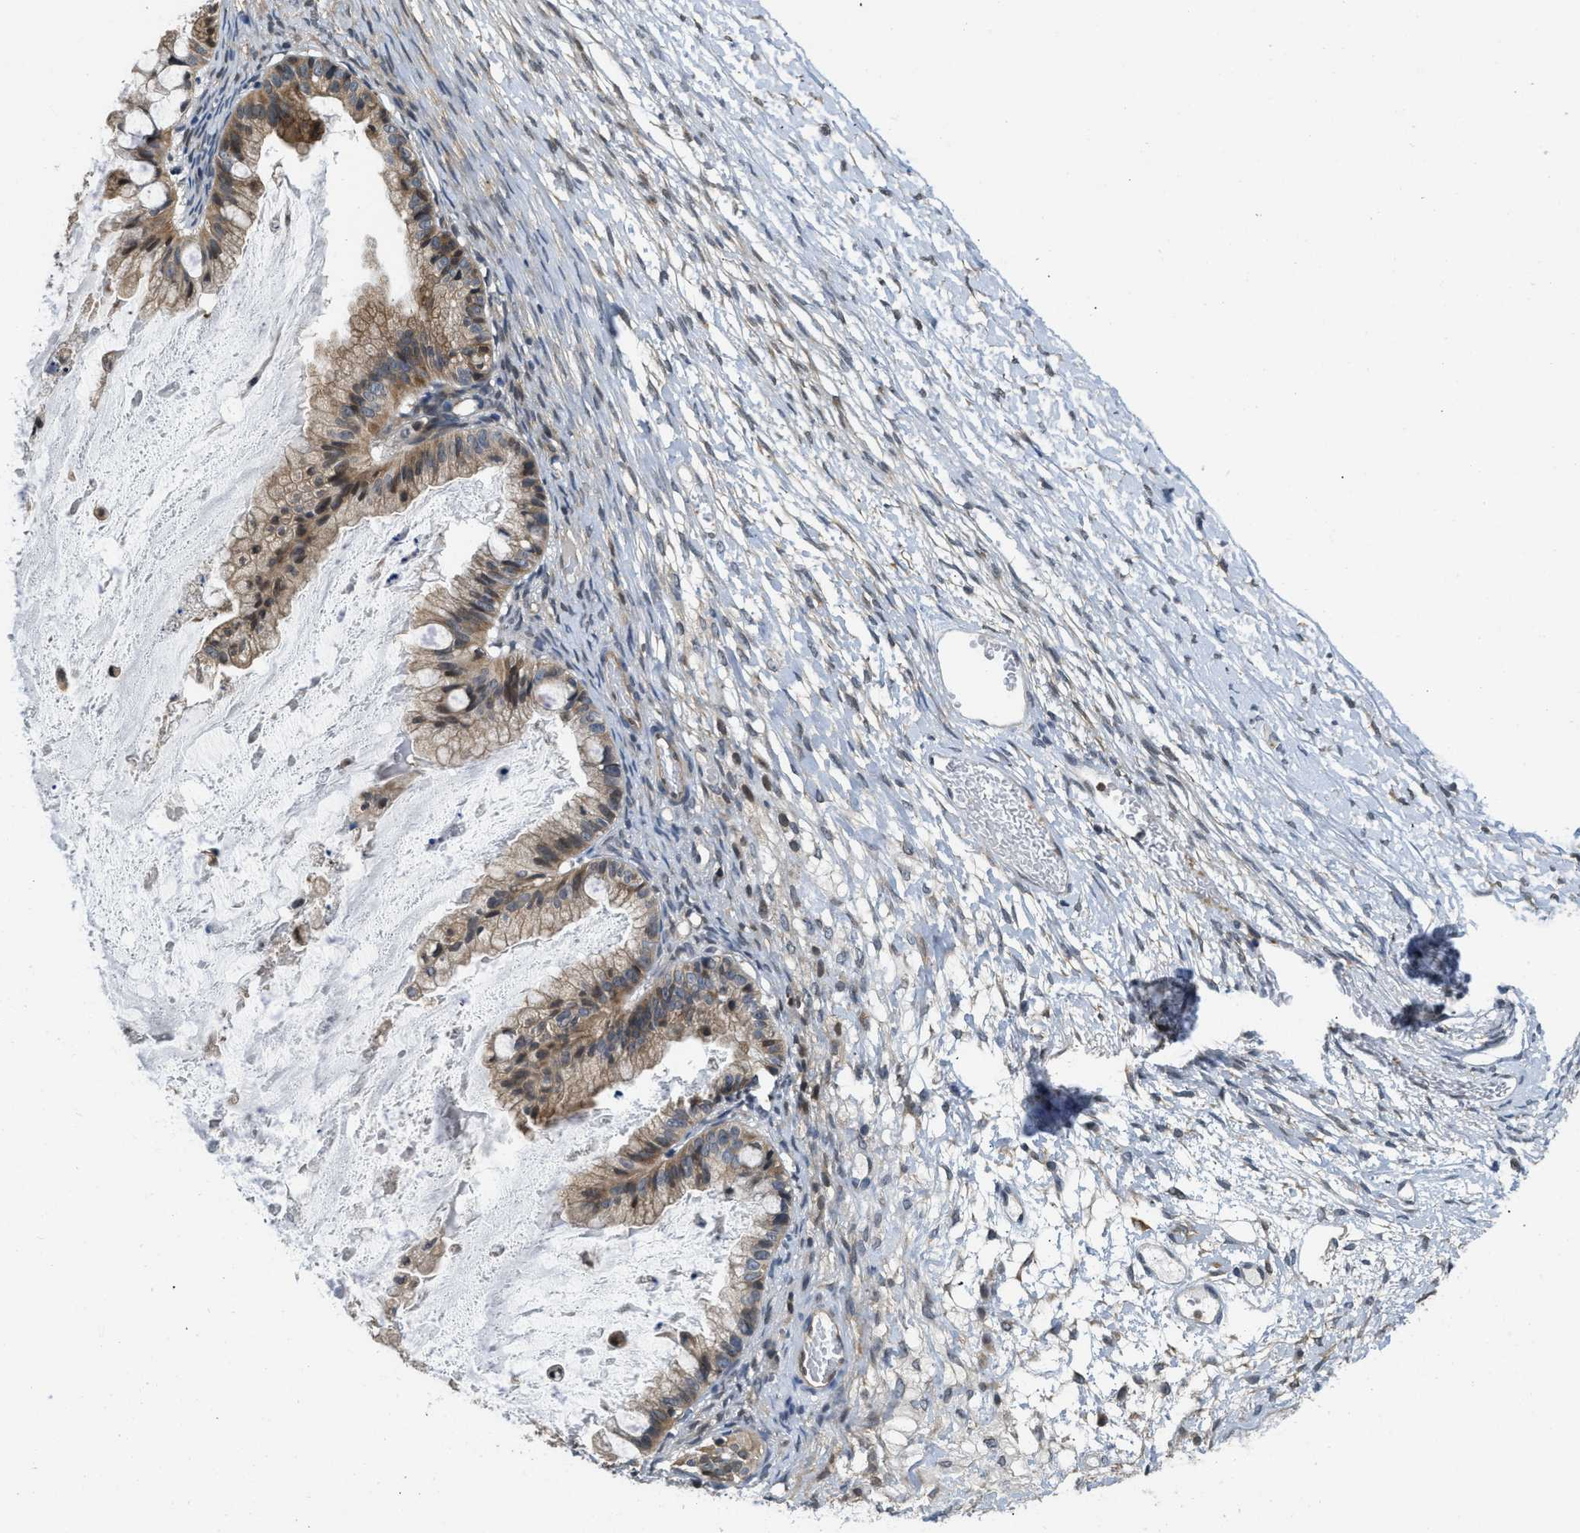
{"staining": {"intensity": "moderate", "quantity": ">75%", "location": "cytoplasmic/membranous"}, "tissue": "ovarian cancer", "cell_type": "Tumor cells", "image_type": "cancer", "snomed": [{"axis": "morphology", "description": "Cystadenocarcinoma, mucinous, NOS"}, {"axis": "topography", "description": "Ovary"}], "caption": "Tumor cells display medium levels of moderate cytoplasmic/membranous staining in approximately >75% of cells in human ovarian mucinous cystadenocarcinoma.", "gene": "TES", "patient": {"sex": "female", "age": 57}}